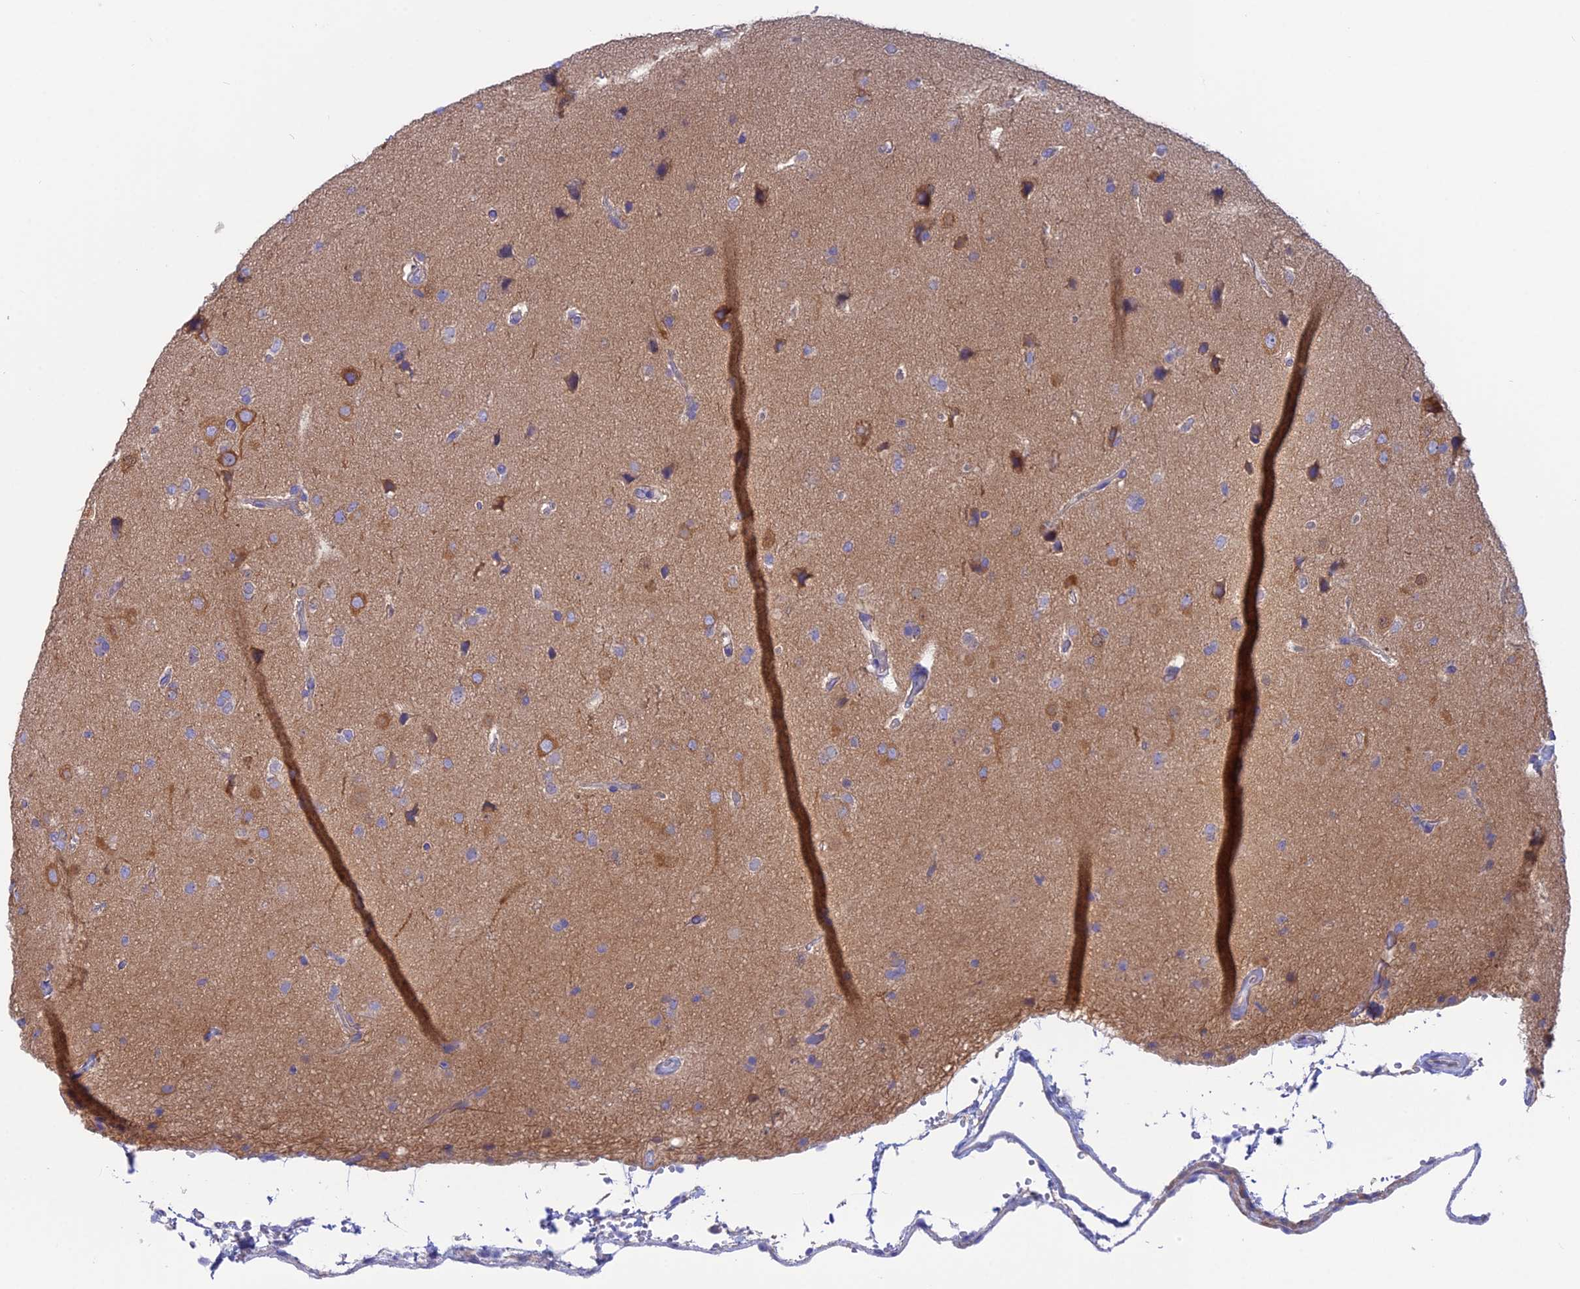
{"staining": {"intensity": "negative", "quantity": "none", "location": "none"}, "tissue": "glioma", "cell_type": "Tumor cells", "image_type": "cancer", "snomed": [{"axis": "morphology", "description": "Glioma, malignant, High grade"}, {"axis": "topography", "description": "Brain"}], "caption": "This is a micrograph of IHC staining of glioma, which shows no staining in tumor cells.", "gene": "LZTFL1", "patient": {"sex": "male", "age": 72}}